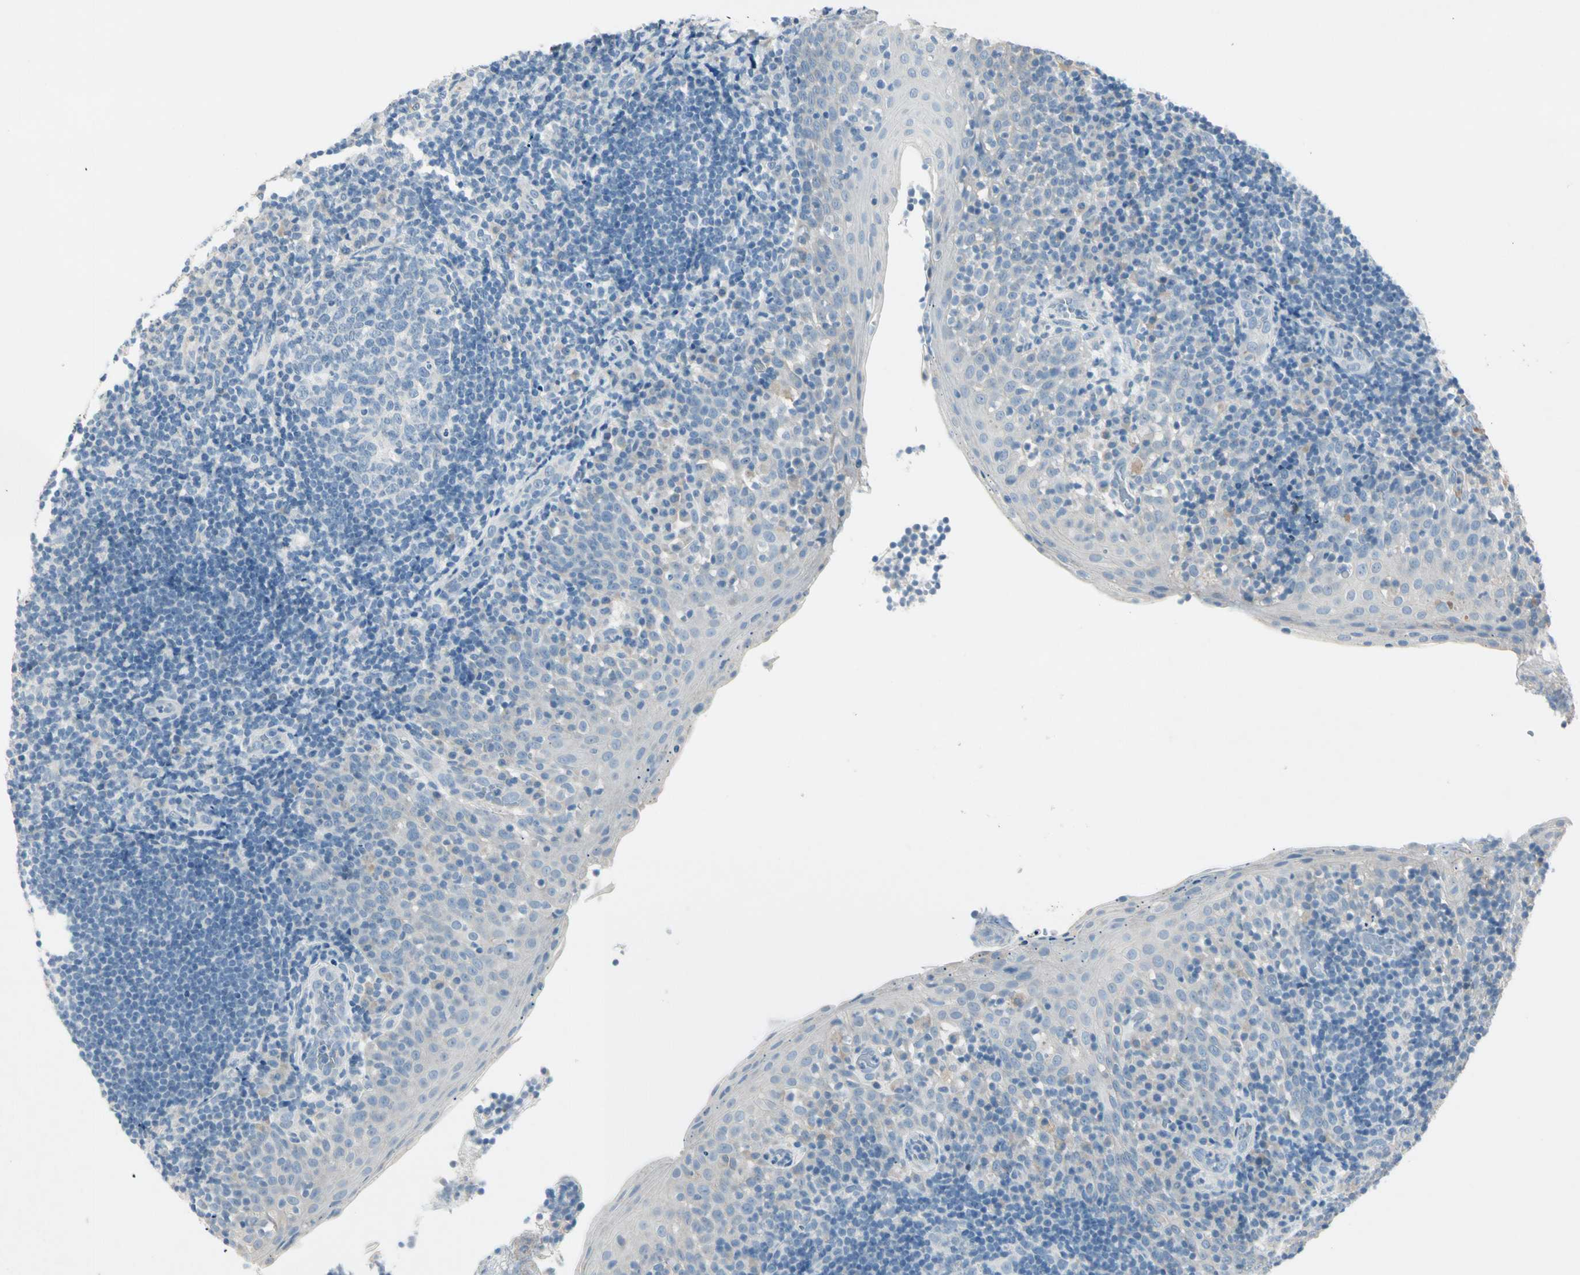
{"staining": {"intensity": "negative", "quantity": "none", "location": "none"}, "tissue": "tonsil", "cell_type": "Germinal center cells", "image_type": "normal", "snomed": [{"axis": "morphology", "description": "Normal tissue, NOS"}, {"axis": "topography", "description": "Tonsil"}], "caption": "Immunohistochemical staining of normal human tonsil displays no significant positivity in germinal center cells. The staining is performed using DAB brown chromogen with nuclei counter-stained in using hematoxylin.", "gene": "SERPIND1", "patient": {"sex": "female", "age": 40}}